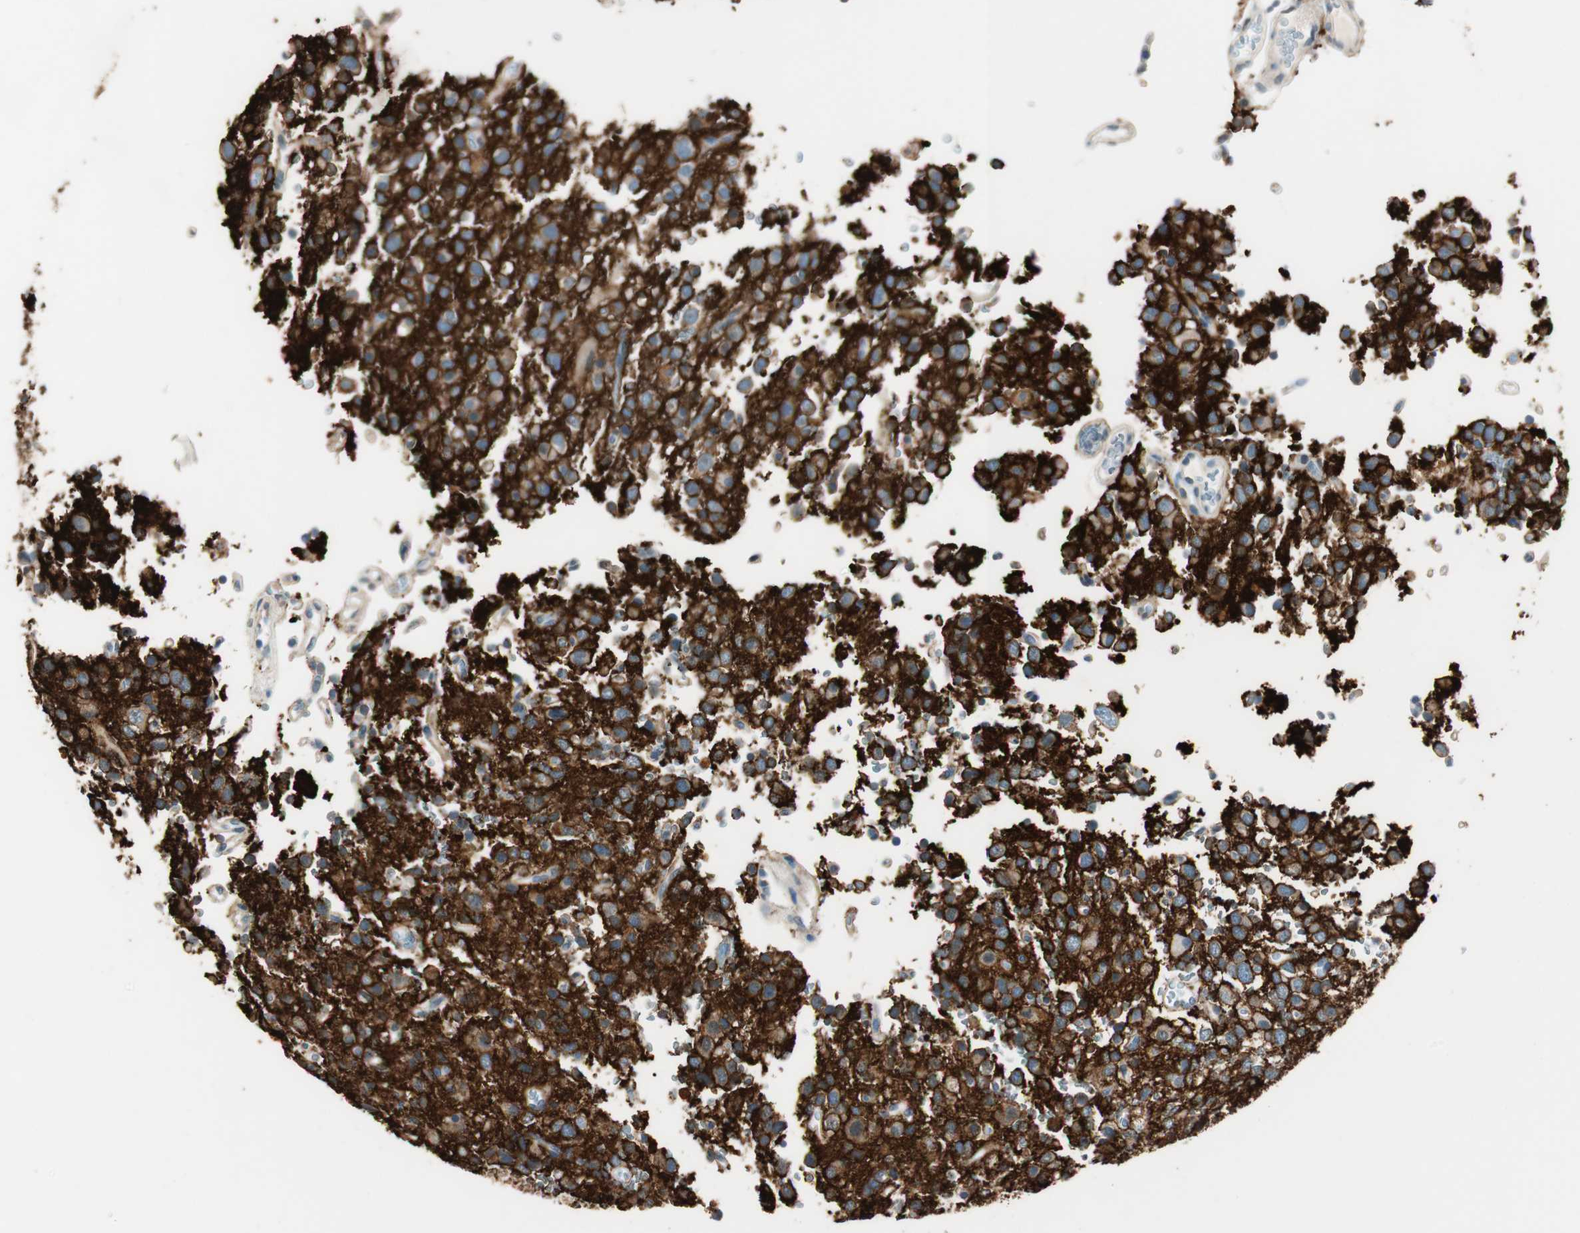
{"staining": {"intensity": "weak", "quantity": ">75%", "location": "cytoplasmic/membranous"}, "tissue": "glioma", "cell_type": "Tumor cells", "image_type": "cancer", "snomed": [{"axis": "morphology", "description": "Glioma, malignant, High grade"}, {"axis": "topography", "description": "Brain"}], "caption": "Immunohistochemistry (IHC) staining of glioma, which exhibits low levels of weak cytoplasmic/membranous expression in approximately >75% of tumor cells indicating weak cytoplasmic/membranous protein staining. The staining was performed using DAB (brown) for protein detection and nuclei were counterstained in hematoxylin (blue).", "gene": "GNAO1", "patient": {"sex": "male", "age": 47}}